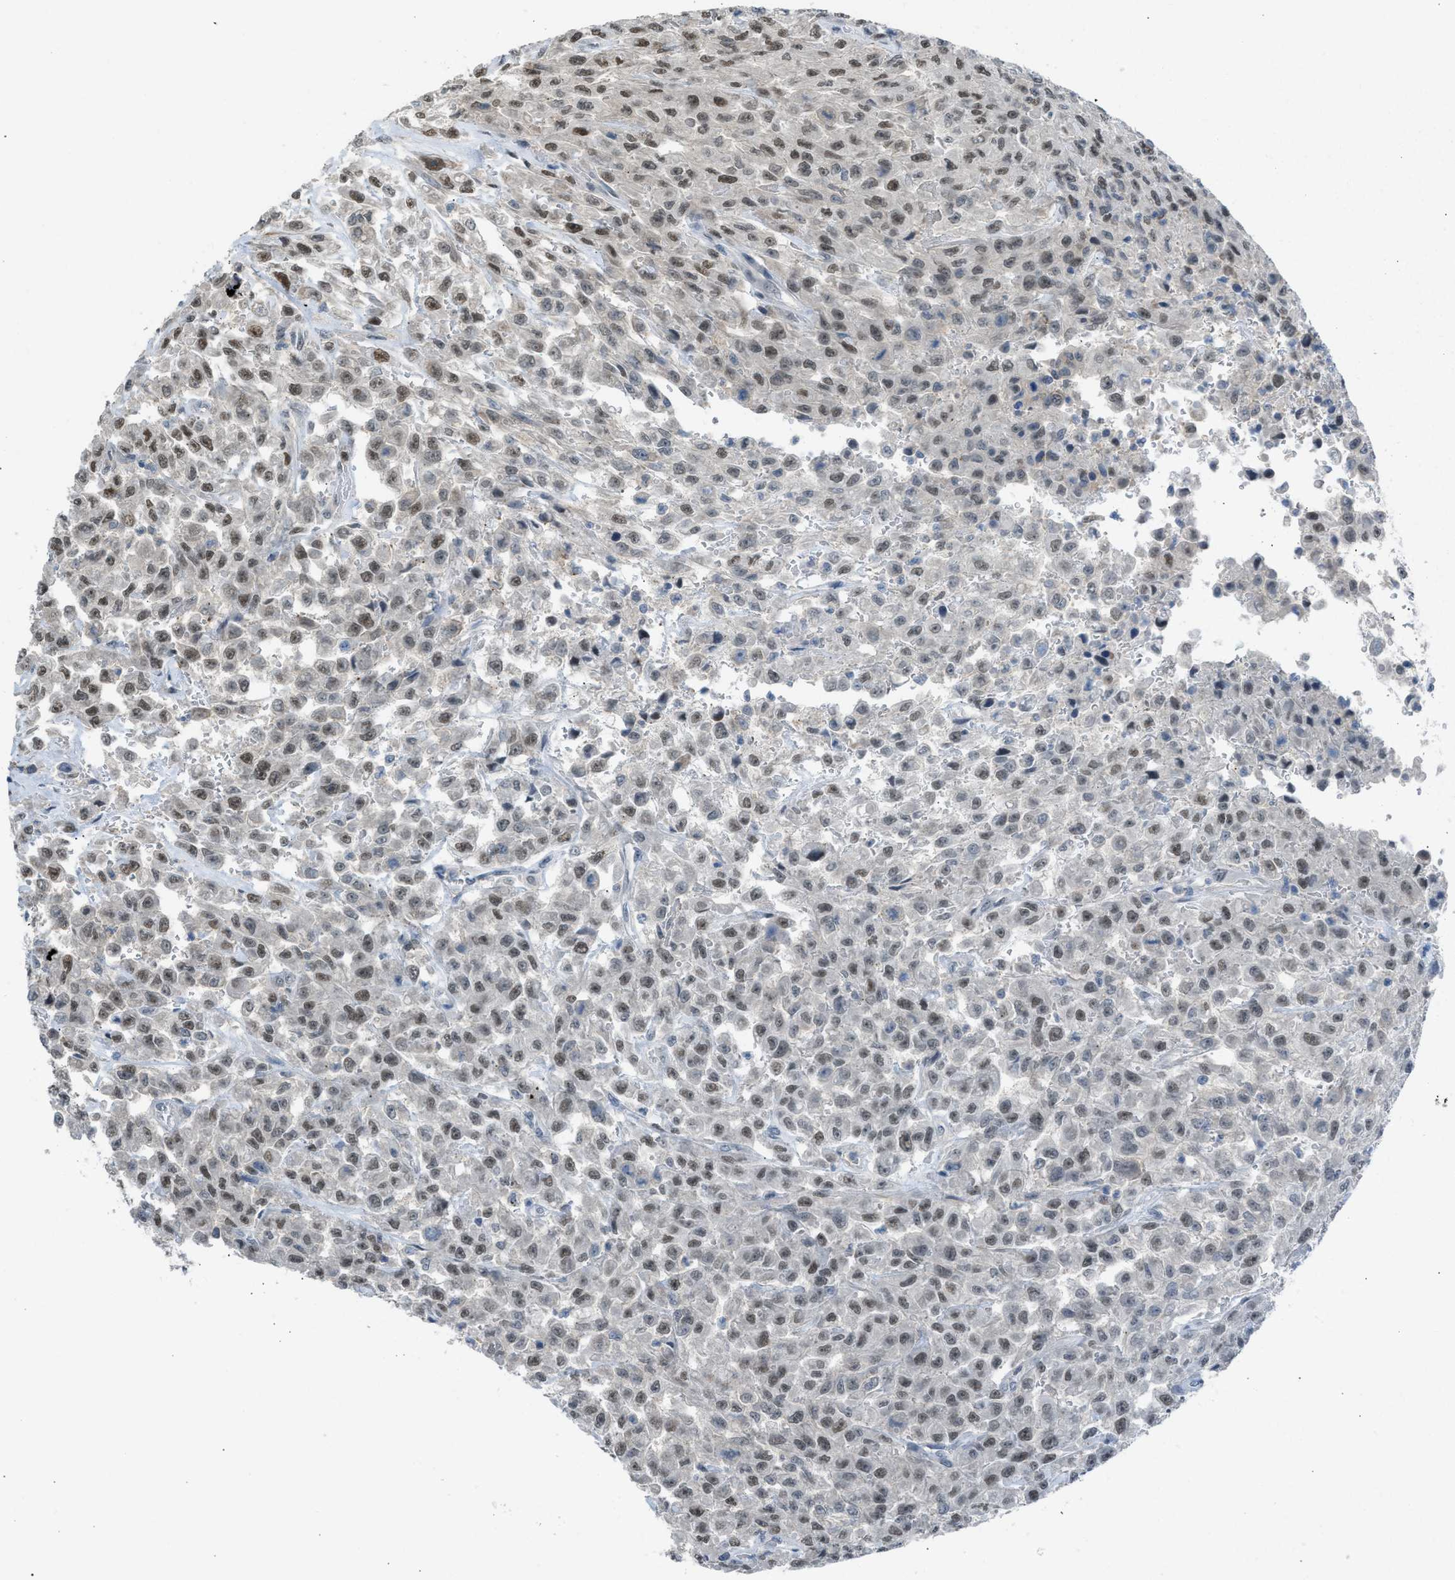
{"staining": {"intensity": "weak", "quantity": ">75%", "location": "nuclear"}, "tissue": "urothelial cancer", "cell_type": "Tumor cells", "image_type": "cancer", "snomed": [{"axis": "morphology", "description": "Urothelial carcinoma, High grade"}, {"axis": "topography", "description": "Urinary bladder"}], "caption": "About >75% of tumor cells in urothelial cancer exhibit weak nuclear protein positivity as visualized by brown immunohistochemical staining.", "gene": "TTBK2", "patient": {"sex": "male", "age": 46}}